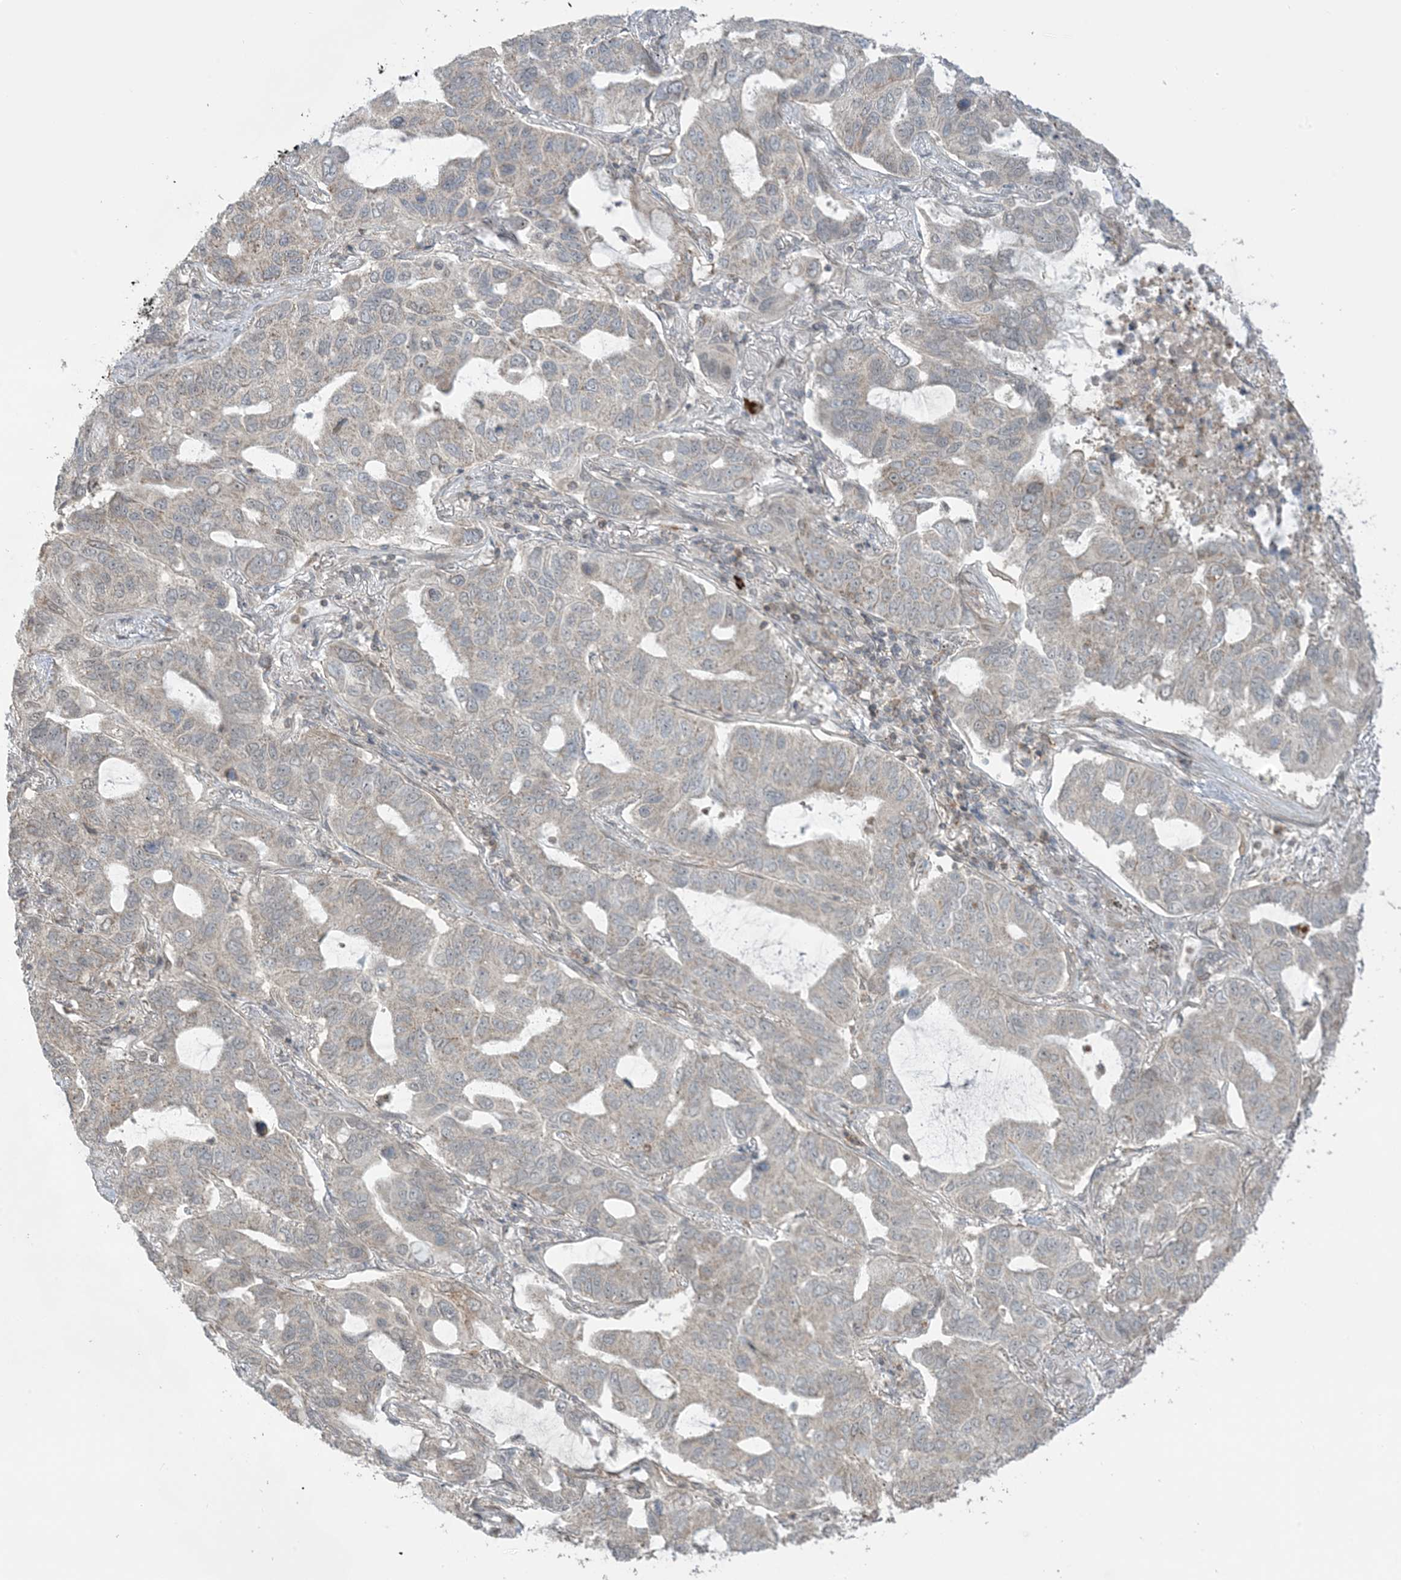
{"staining": {"intensity": "negative", "quantity": "none", "location": "none"}, "tissue": "lung cancer", "cell_type": "Tumor cells", "image_type": "cancer", "snomed": [{"axis": "morphology", "description": "Adenocarcinoma, NOS"}, {"axis": "topography", "description": "Lung"}], "caption": "Immunohistochemistry photomicrograph of neoplastic tissue: human lung adenocarcinoma stained with DAB displays no significant protein positivity in tumor cells.", "gene": "PHLDB2", "patient": {"sex": "male", "age": 64}}